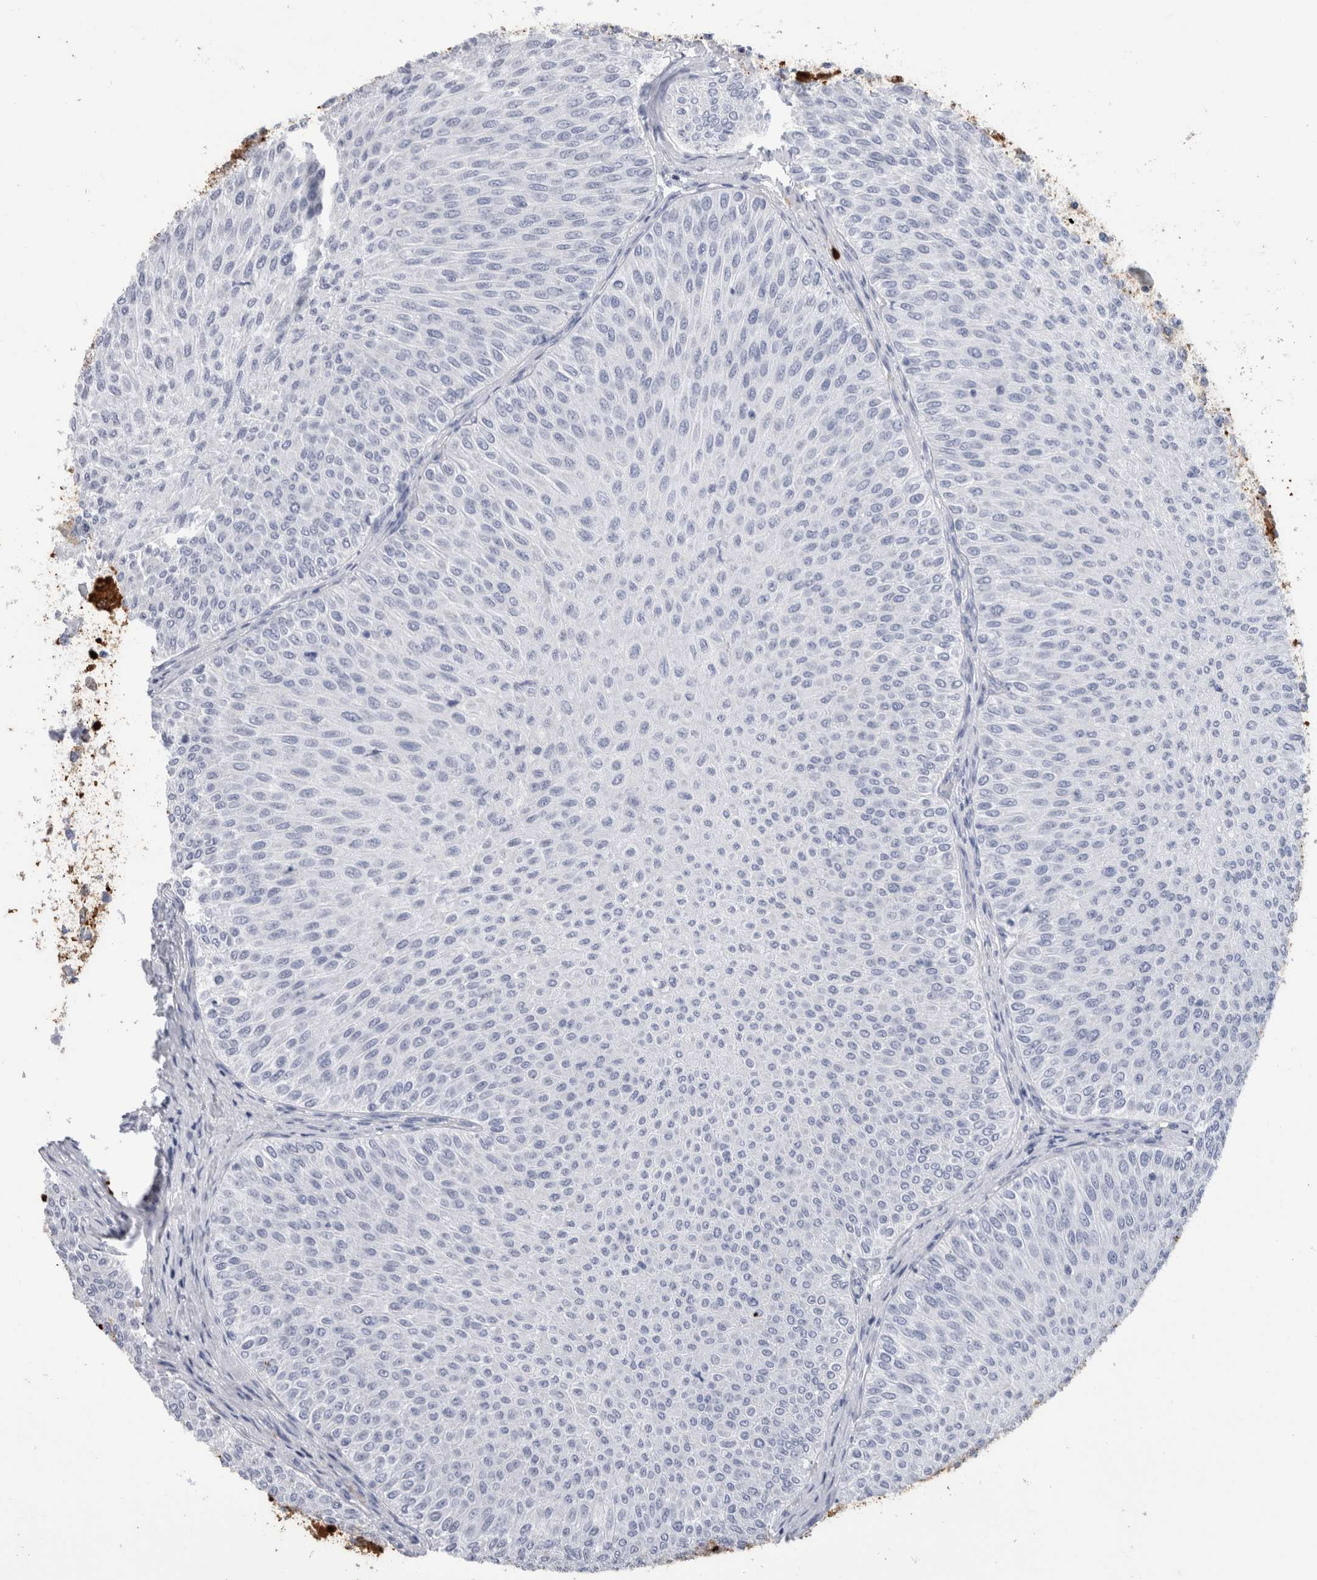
{"staining": {"intensity": "negative", "quantity": "none", "location": "none"}, "tissue": "urothelial cancer", "cell_type": "Tumor cells", "image_type": "cancer", "snomed": [{"axis": "morphology", "description": "Urothelial carcinoma, Low grade"}, {"axis": "topography", "description": "Urinary bladder"}], "caption": "IHC of human urothelial carcinoma (low-grade) exhibits no positivity in tumor cells. The staining is performed using DAB brown chromogen with nuclei counter-stained in using hematoxylin.", "gene": "S100A8", "patient": {"sex": "male", "age": 78}}